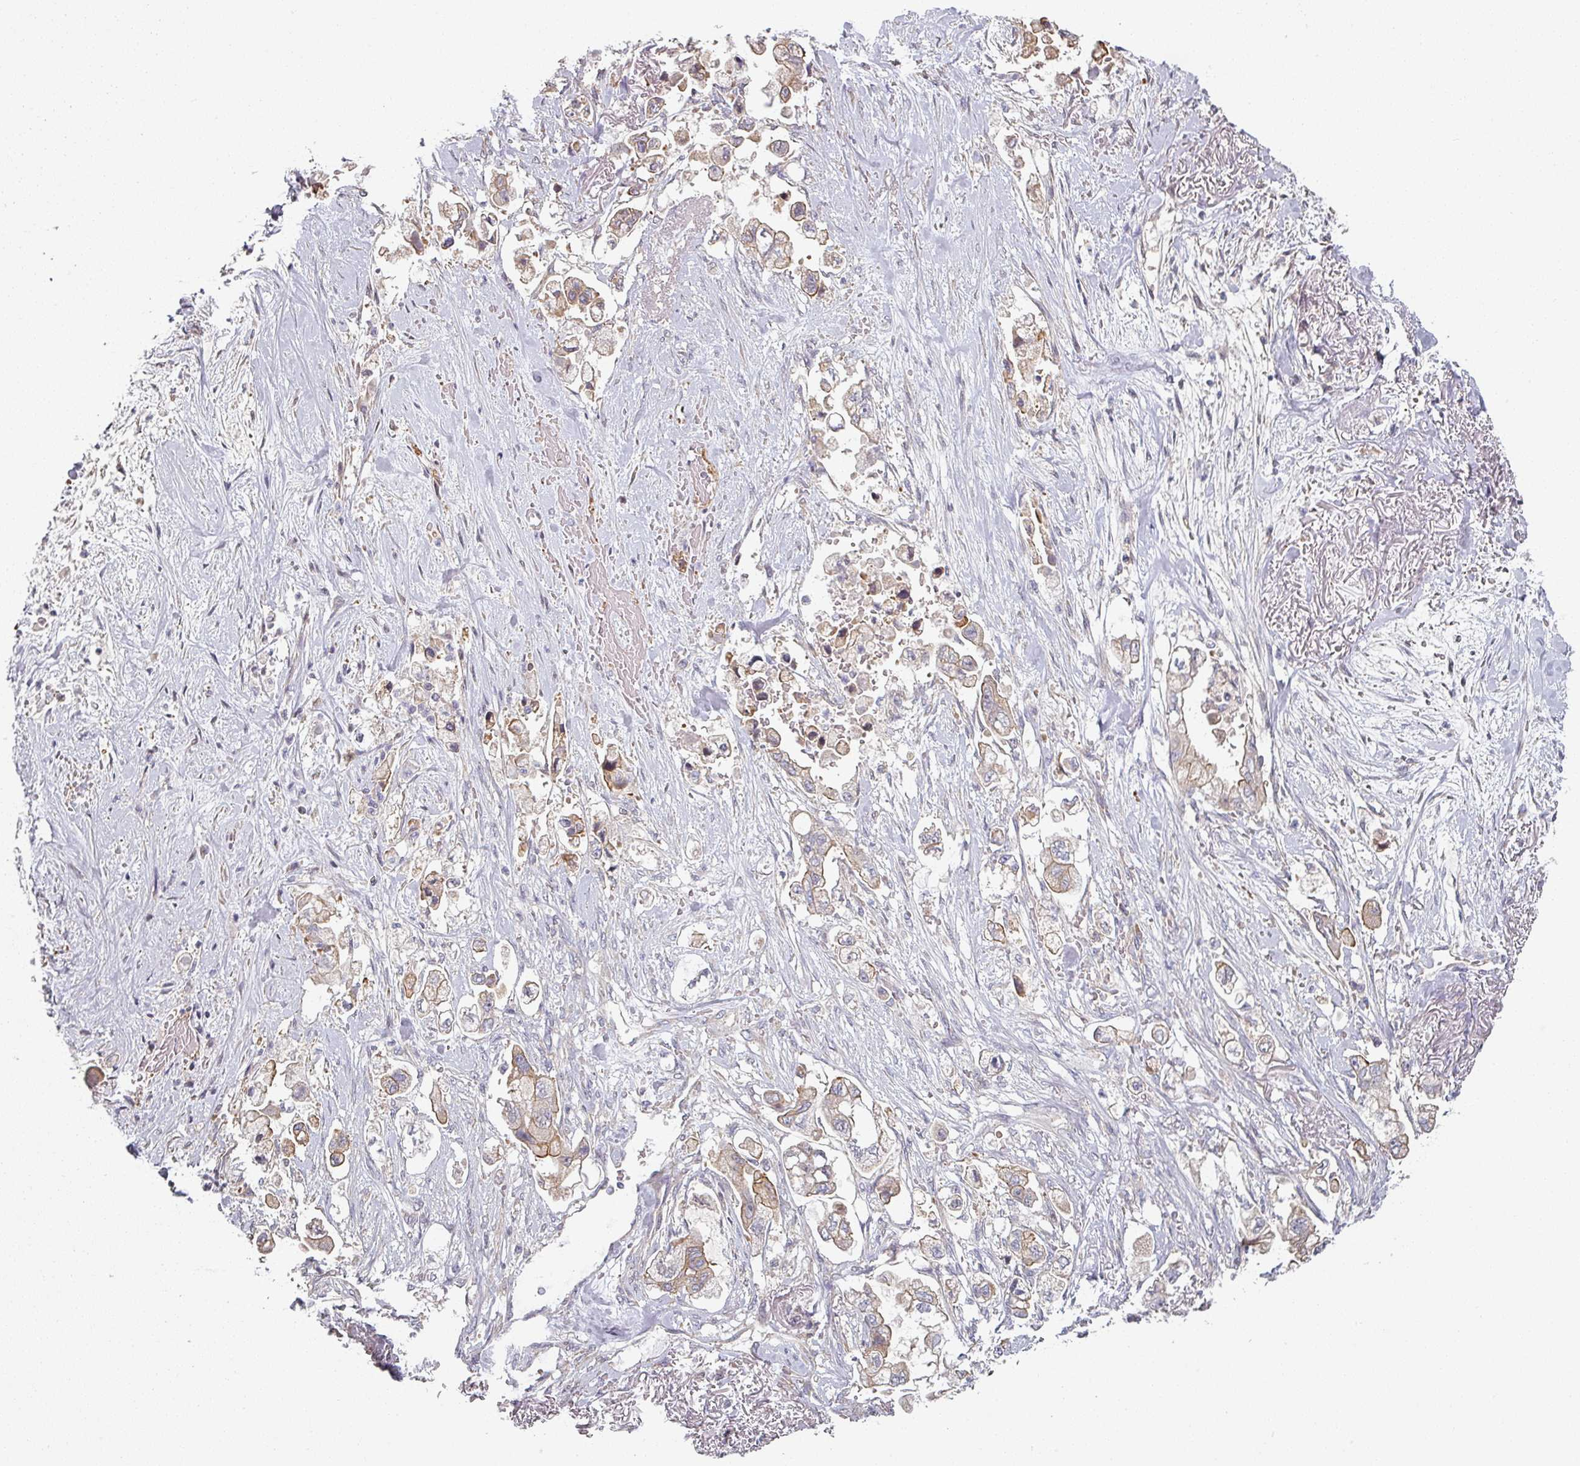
{"staining": {"intensity": "weak", "quantity": "25%-75%", "location": "cytoplasmic/membranous"}, "tissue": "stomach cancer", "cell_type": "Tumor cells", "image_type": "cancer", "snomed": [{"axis": "morphology", "description": "Adenocarcinoma, NOS"}, {"axis": "topography", "description": "Stomach"}], "caption": "Stomach cancer was stained to show a protein in brown. There is low levels of weak cytoplasmic/membranous positivity in about 25%-75% of tumor cells. The protein is stained brown, and the nuclei are stained in blue (DAB (3,3'-diaminobenzidine) IHC with brightfield microscopy, high magnification).", "gene": "PLEKHJ1", "patient": {"sex": "male", "age": 62}}